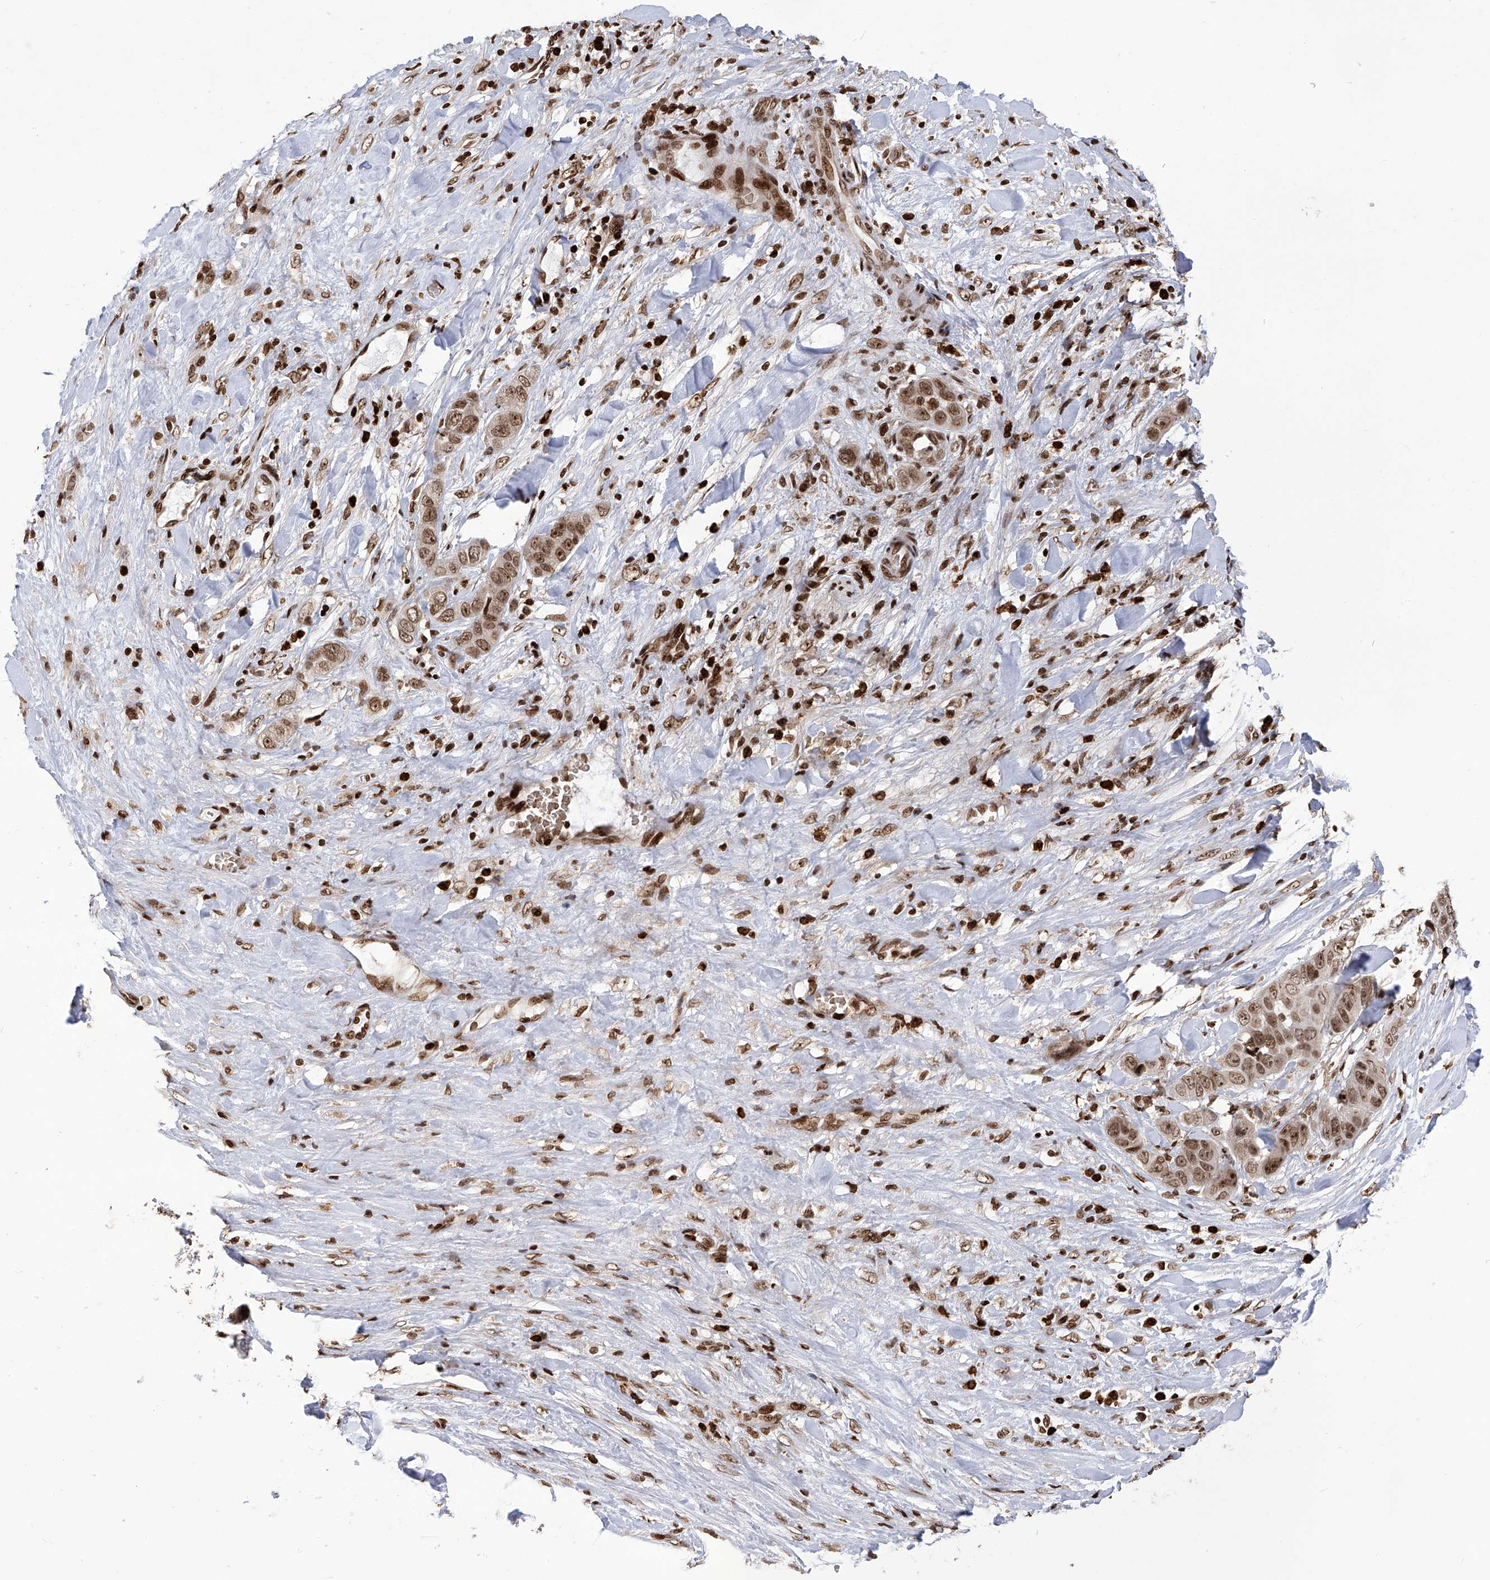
{"staining": {"intensity": "strong", "quantity": ">75%", "location": "nuclear"}, "tissue": "liver cancer", "cell_type": "Tumor cells", "image_type": "cancer", "snomed": [{"axis": "morphology", "description": "Cholangiocarcinoma"}, {"axis": "topography", "description": "Liver"}], "caption": "There is high levels of strong nuclear staining in tumor cells of liver cancer (cholangiocarcinoma), as demonstrated by immunohistochemical staining (brown color).", "gene": "PAK1IP1", "patient": {"sex": "female", "age": 52}}